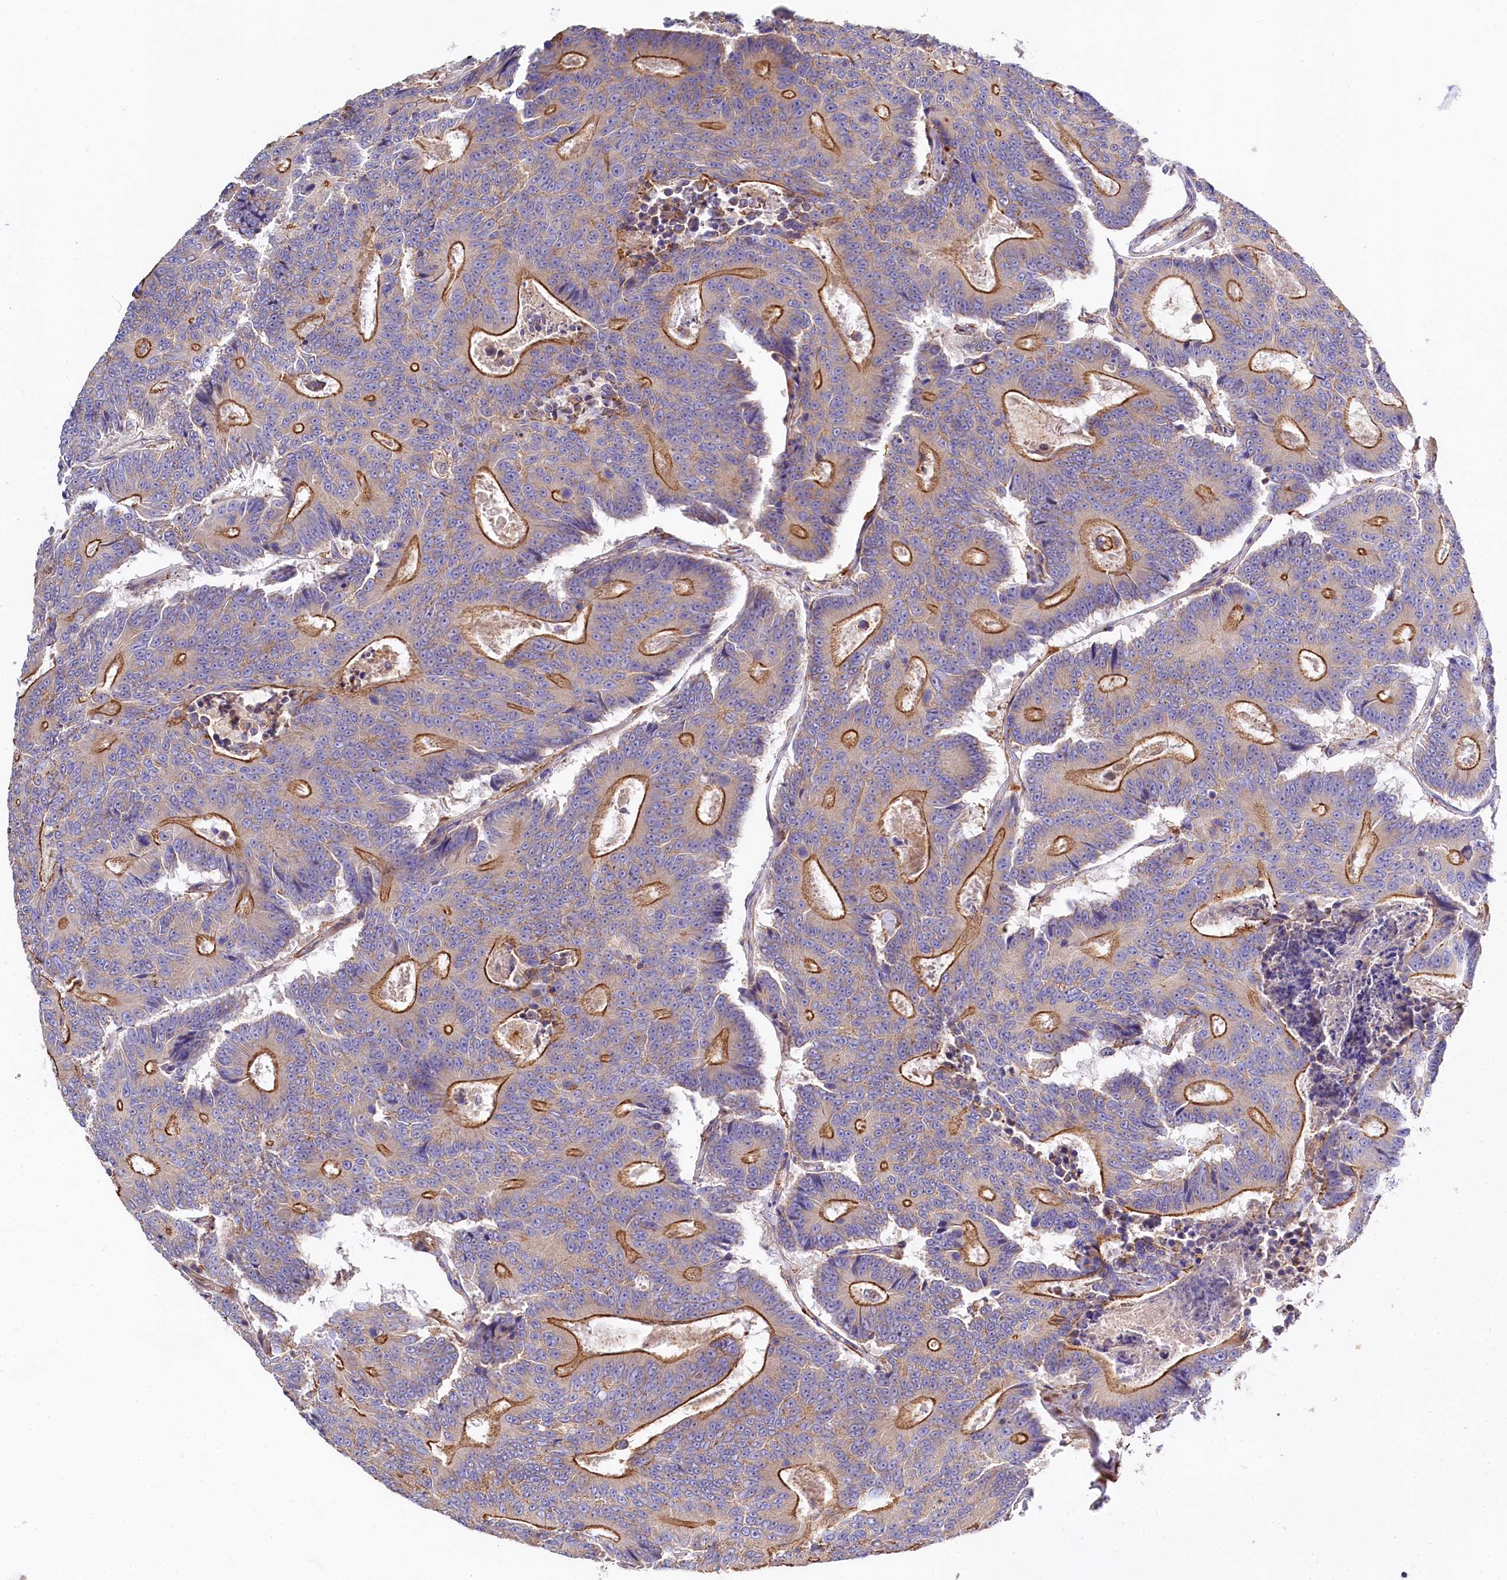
{"staining": {"intensity": "moderate", "quantity": "25%-75%", "location": "cytoplasmic/membranous"}, "tissue": "colorectal cancer", "cell_type": "Tumor cells", "image_type": "cancer", "snomed": [{"axis": "morphology", "description": "Adenocarcinoma, NOS"}, {"axis": "topography", "description": "Colon"}], "caption": "Protein analysis of colorectal cancer (adenocarcinoma) tissue displays moderate cytoplasmic/membranous staining in about 25%-75% of tumor cells.", "gene": "FCHSD2", "patient": {"sex": "male", "age": 83}}